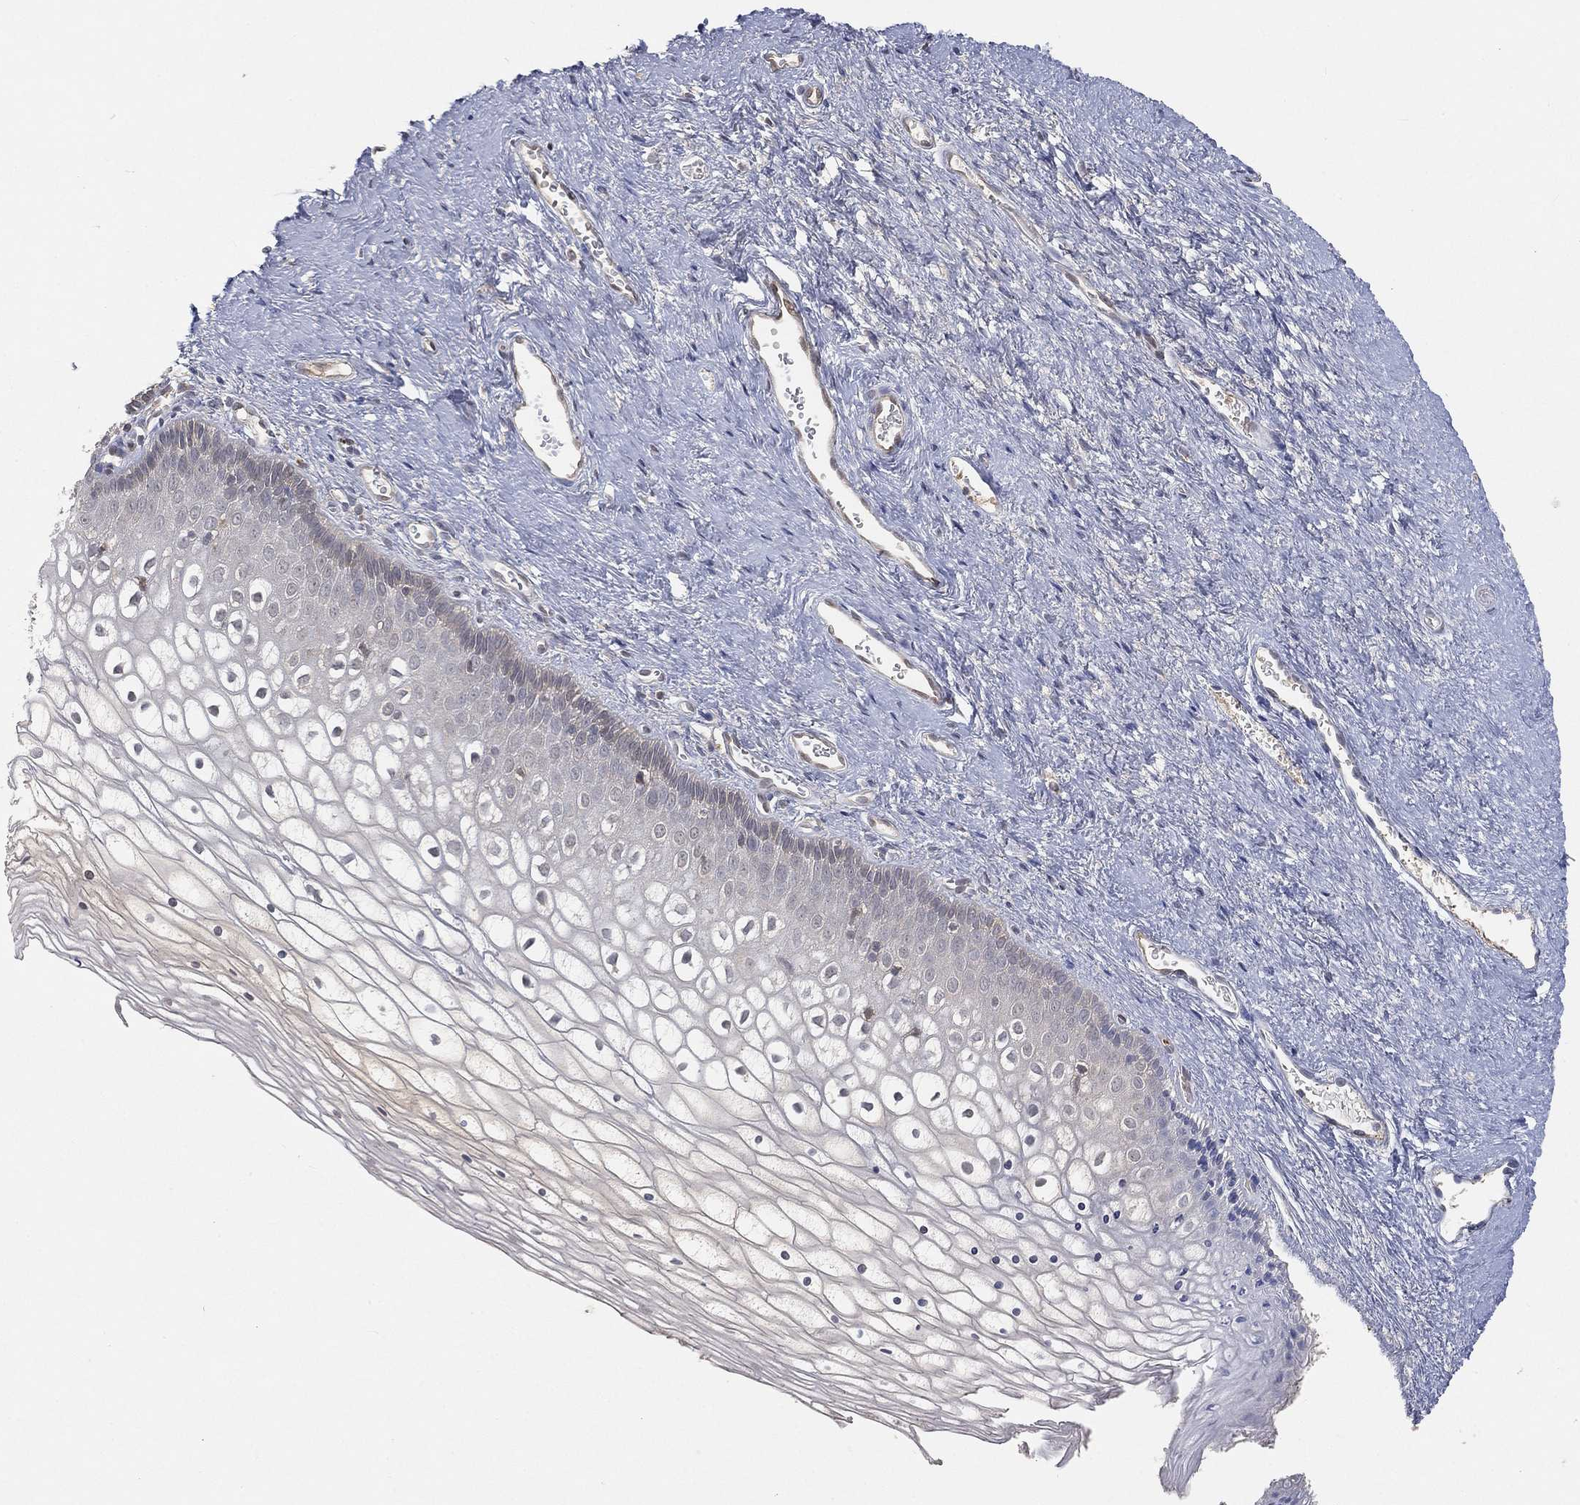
{"staining": {"intensity": "negative", "quantity": "none", "location": "none"}, "tissue": "vagina", "cell_type": "Squamous epithelial cells", "image_type": "normal", "snomed": [{"axis": "morphology", "description": "Normal tissue, NOS"}, {"axis": "topography", "description": "Vagina"}], "caption": "DAB immunohistochemical staining of normal human vagina displays no significant expression in squamous epithelial cells.", "gene": "MAPK1", "patient": {"sex": "female", "age": 32}}